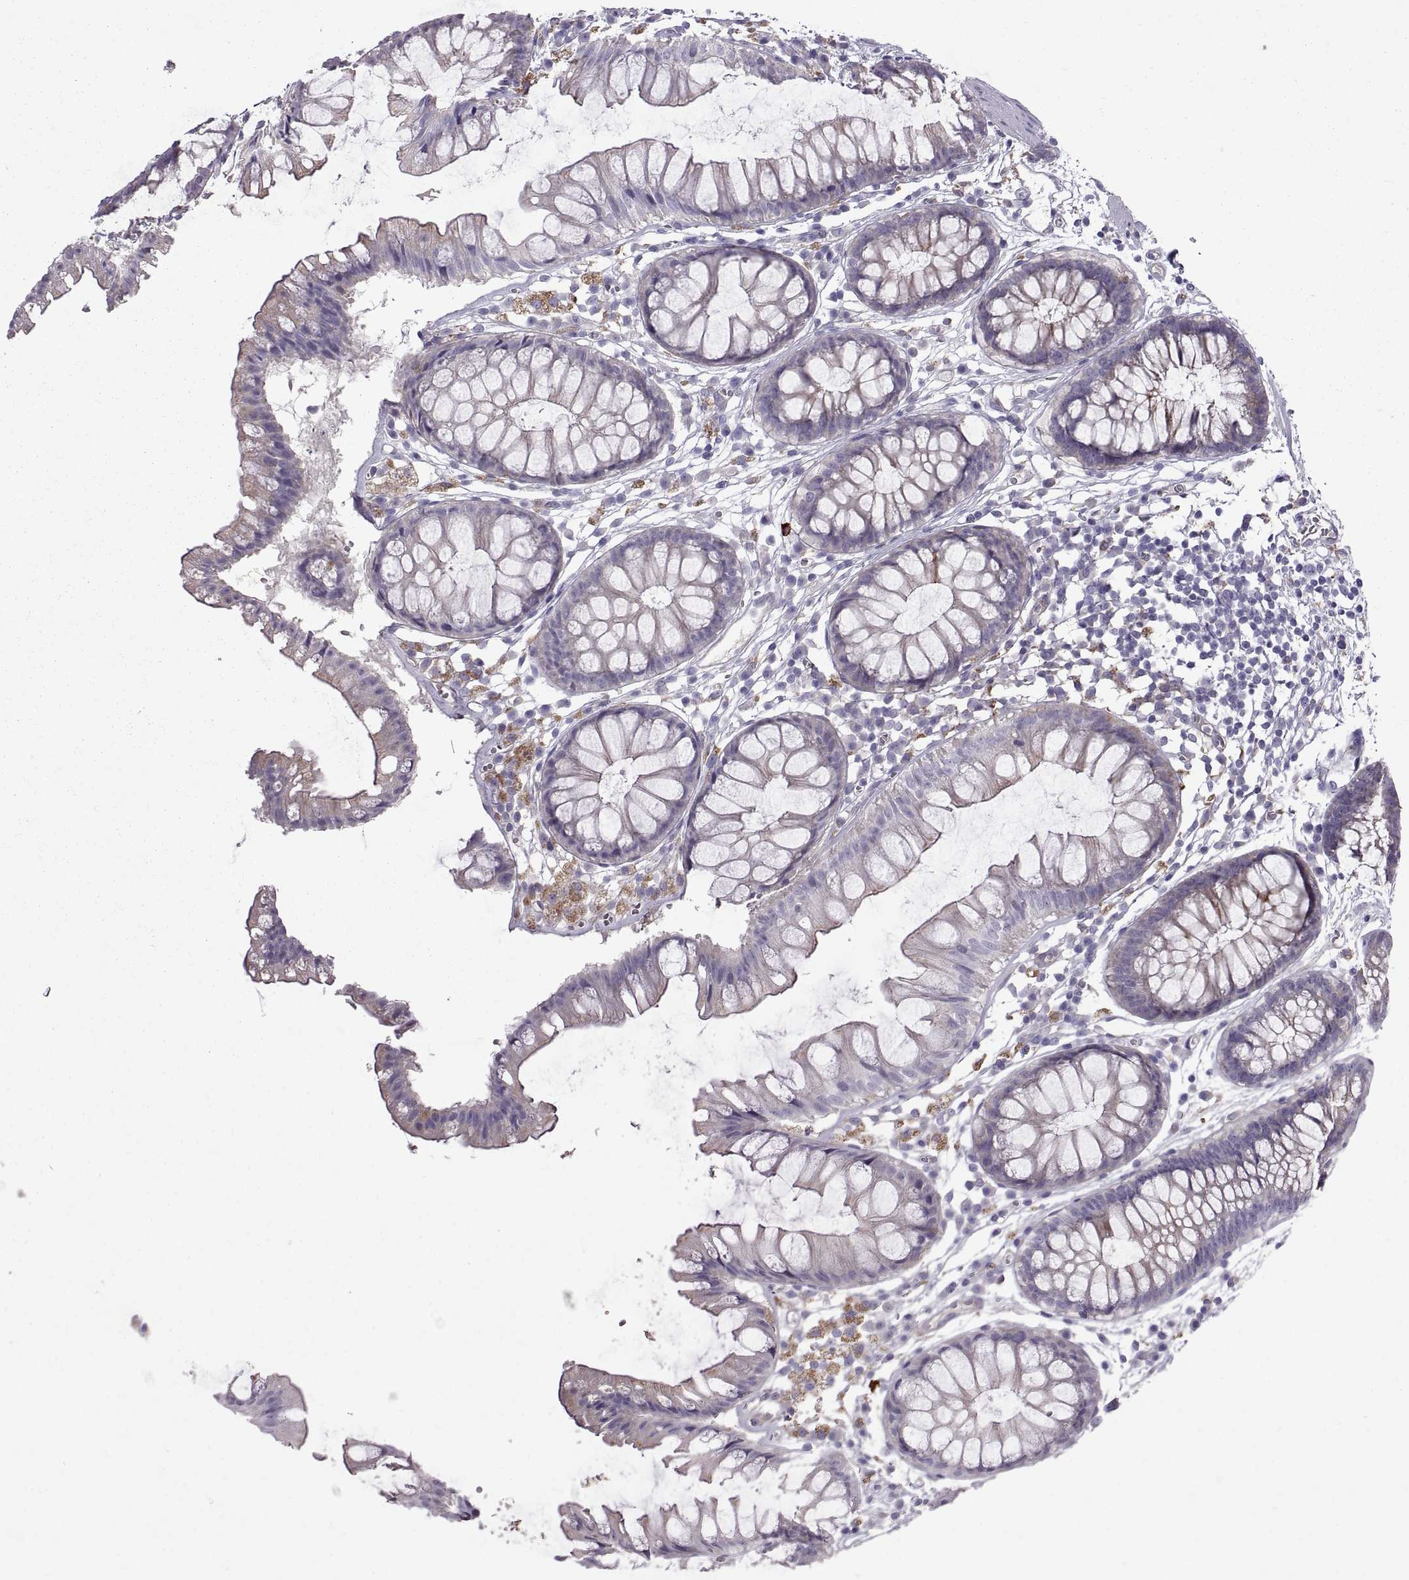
{"staining": {"intensity": "negative", "quantity": "none", "location": "none"}, "tissue": "colon", "cell_type": "Endothelial cells", "image_type": "normal", "snomed": [{"axis": "morphology", "description": "Normal tissue, NOS"}, {"axis": "morphology", "description": "Adenocarcinoma, NOS"}, {"axis": "topography", "description": "Colon"}], "caption": "The photomicrograph shows no staining of endothelial cells in benign colon. Brightfield microscopy of immunohistochemistry stained with DAB (3,3'-diaminobenzidine) (brown) and hematoxylin (blue), captured at high magnification.", "gene": "ARSL", "patient": {"sex": "male", "age": 65}}